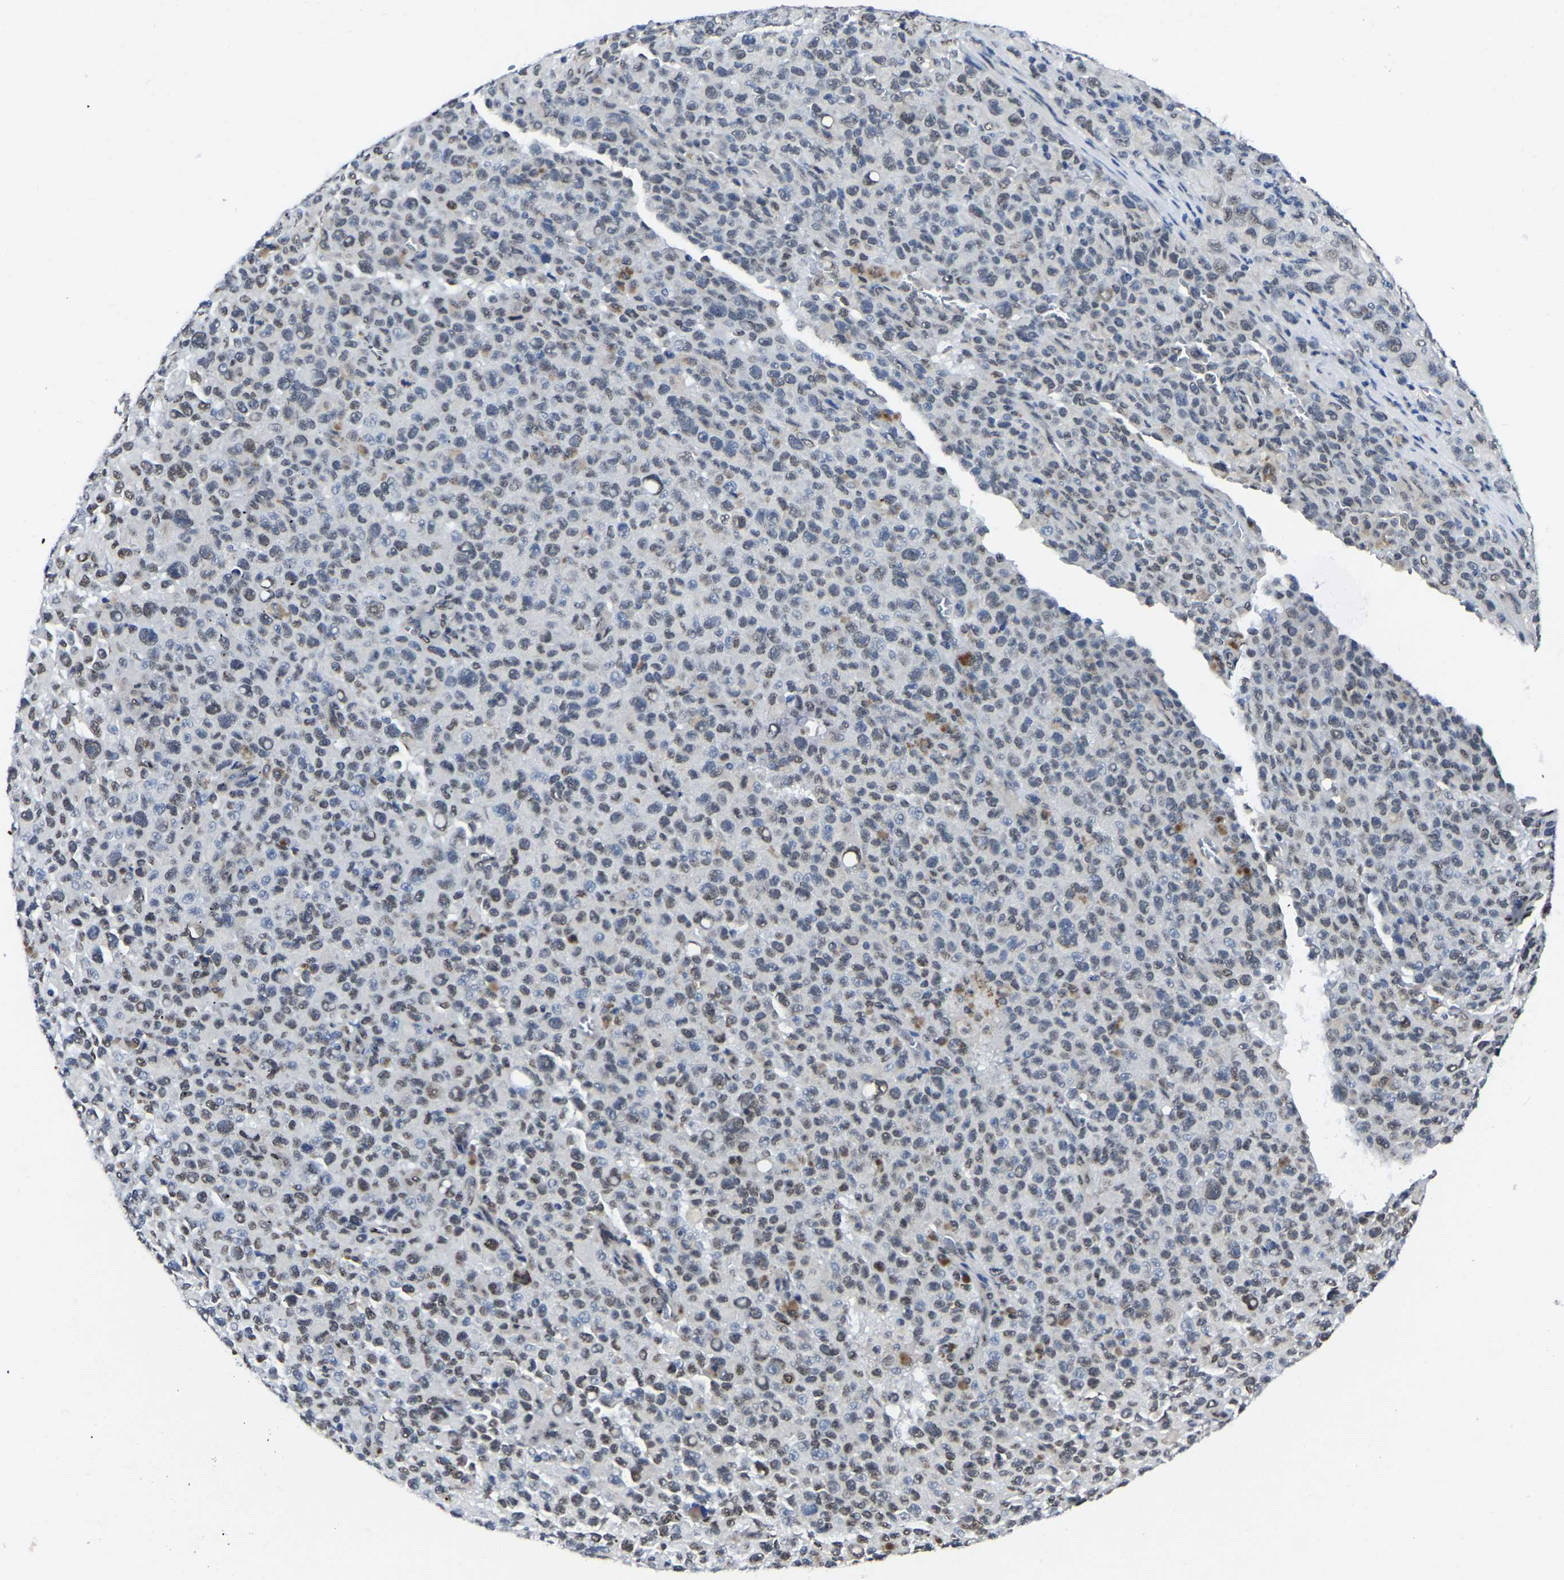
{"staining": {"intensity": "weak", "quantity": "25%-75%", "location": "nuclear"}, "tissue": "melanoma", "cell_type": "Tumor cells", "image_type": "cancer", "snomed": [{"axis": "morphology", "description": "Malignant melanoma, NOS"}, {"axis": "topography", "description": "Skin"}], "caption": "Protein expression analysis of human melanoma reveals weak nuclear positivity in approximately 25%-75% of tumor cells.", "gene": "TRIM35", "patient": {"sex": "female", "age": 82}}